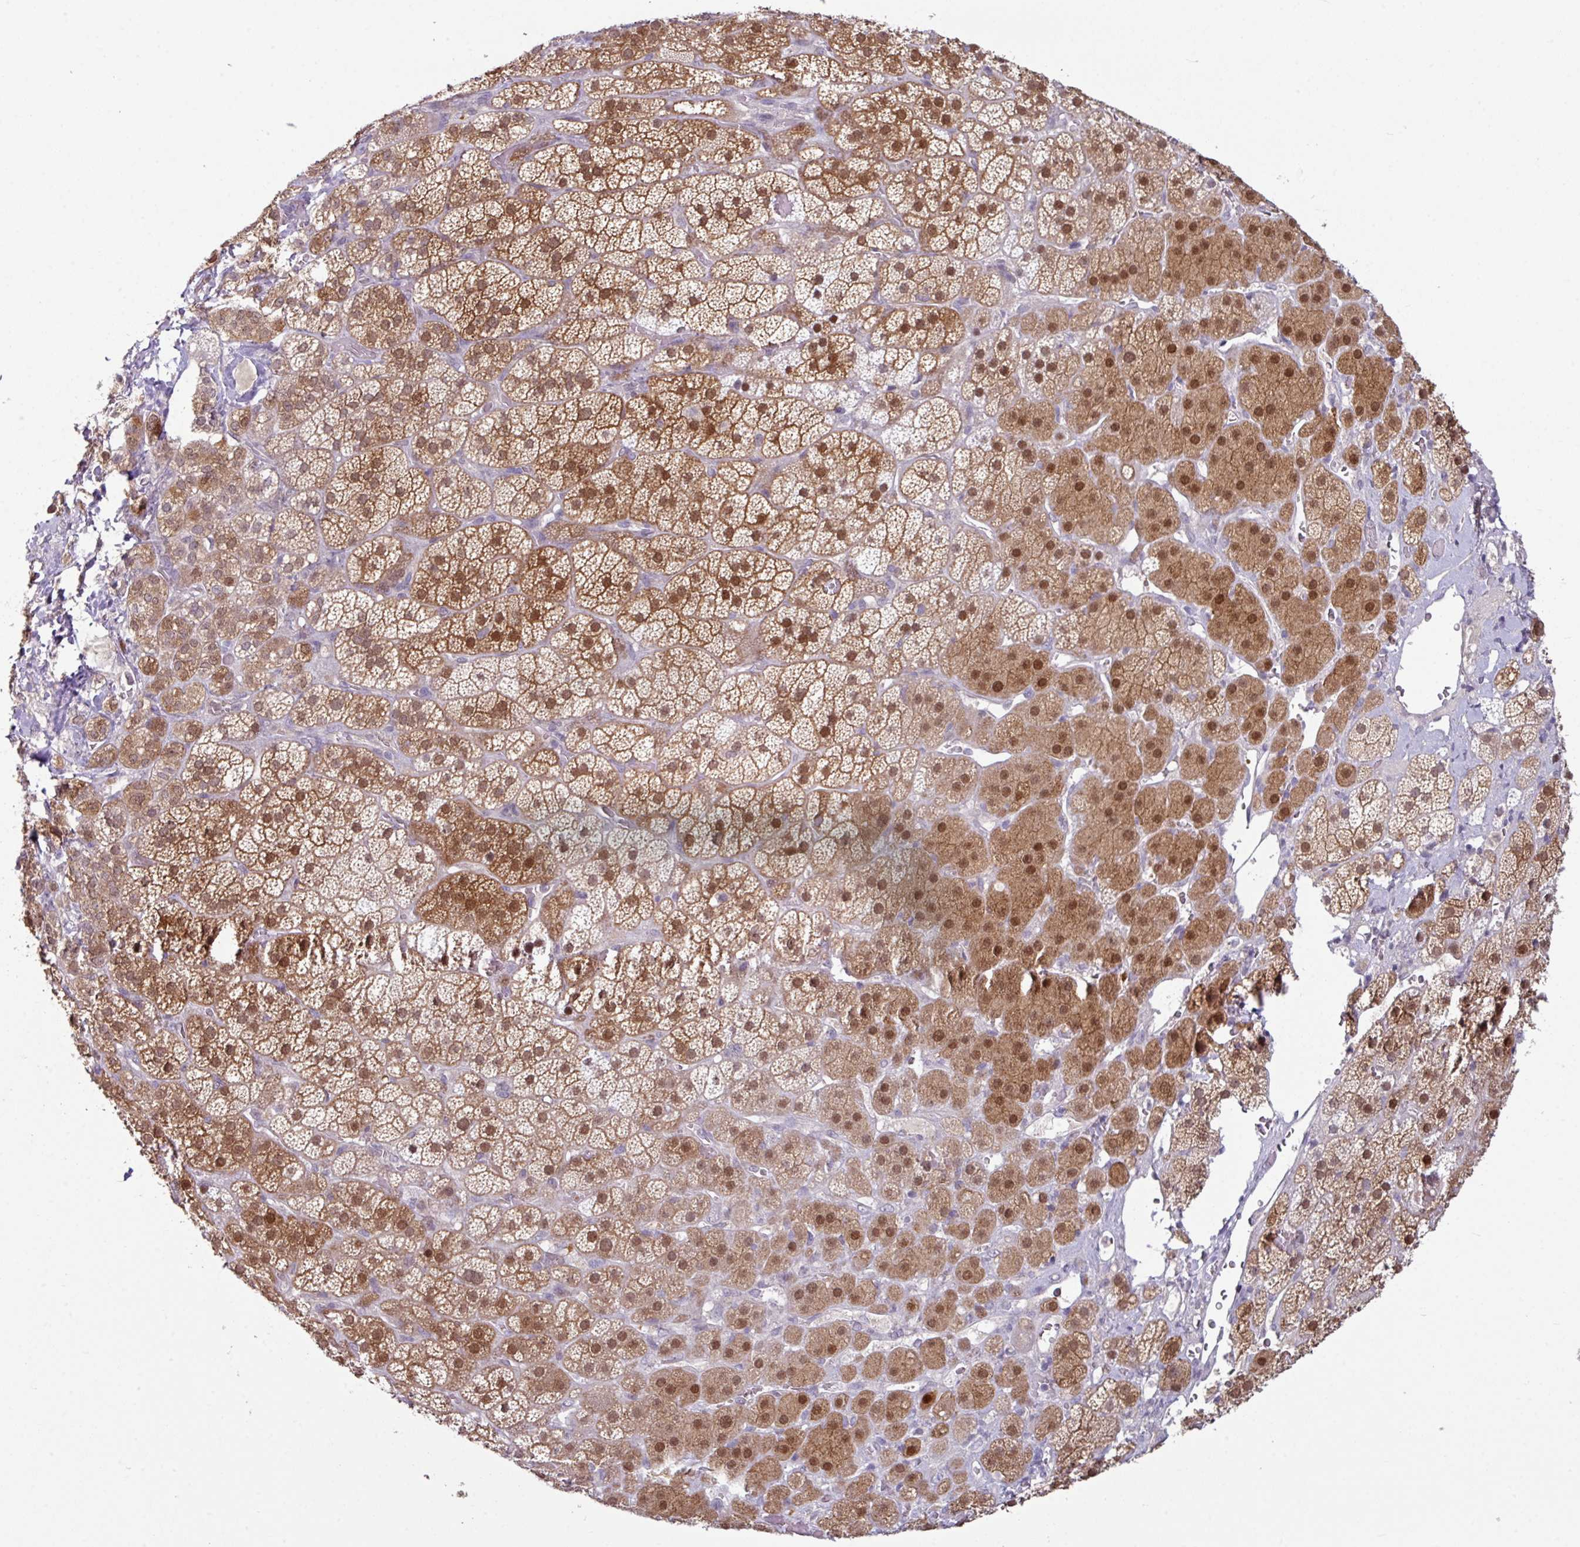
{"staining": {"intensity": "strong", "quantity": ">75%", "location": "cytoplasmic/membranous,nuclear"}, "tissue": "adrenal gland", "cell_type": "Glandular cells", "image_type": "normal", "snomed": [{"axis": "morphology", "description": "Normal tissue, NOS"}, {"axis": "topography", "description": "Adrenal gland"}], "caption": "Strong cytoplasmic/membranous,nuclear positivity for a protein is appreciated in about >75% of glandular cells of normal adrenal gland using immunohistochemistry (IHC).", "gene": "TTLL12", "patient": {"sex": "male", "age": 57}}